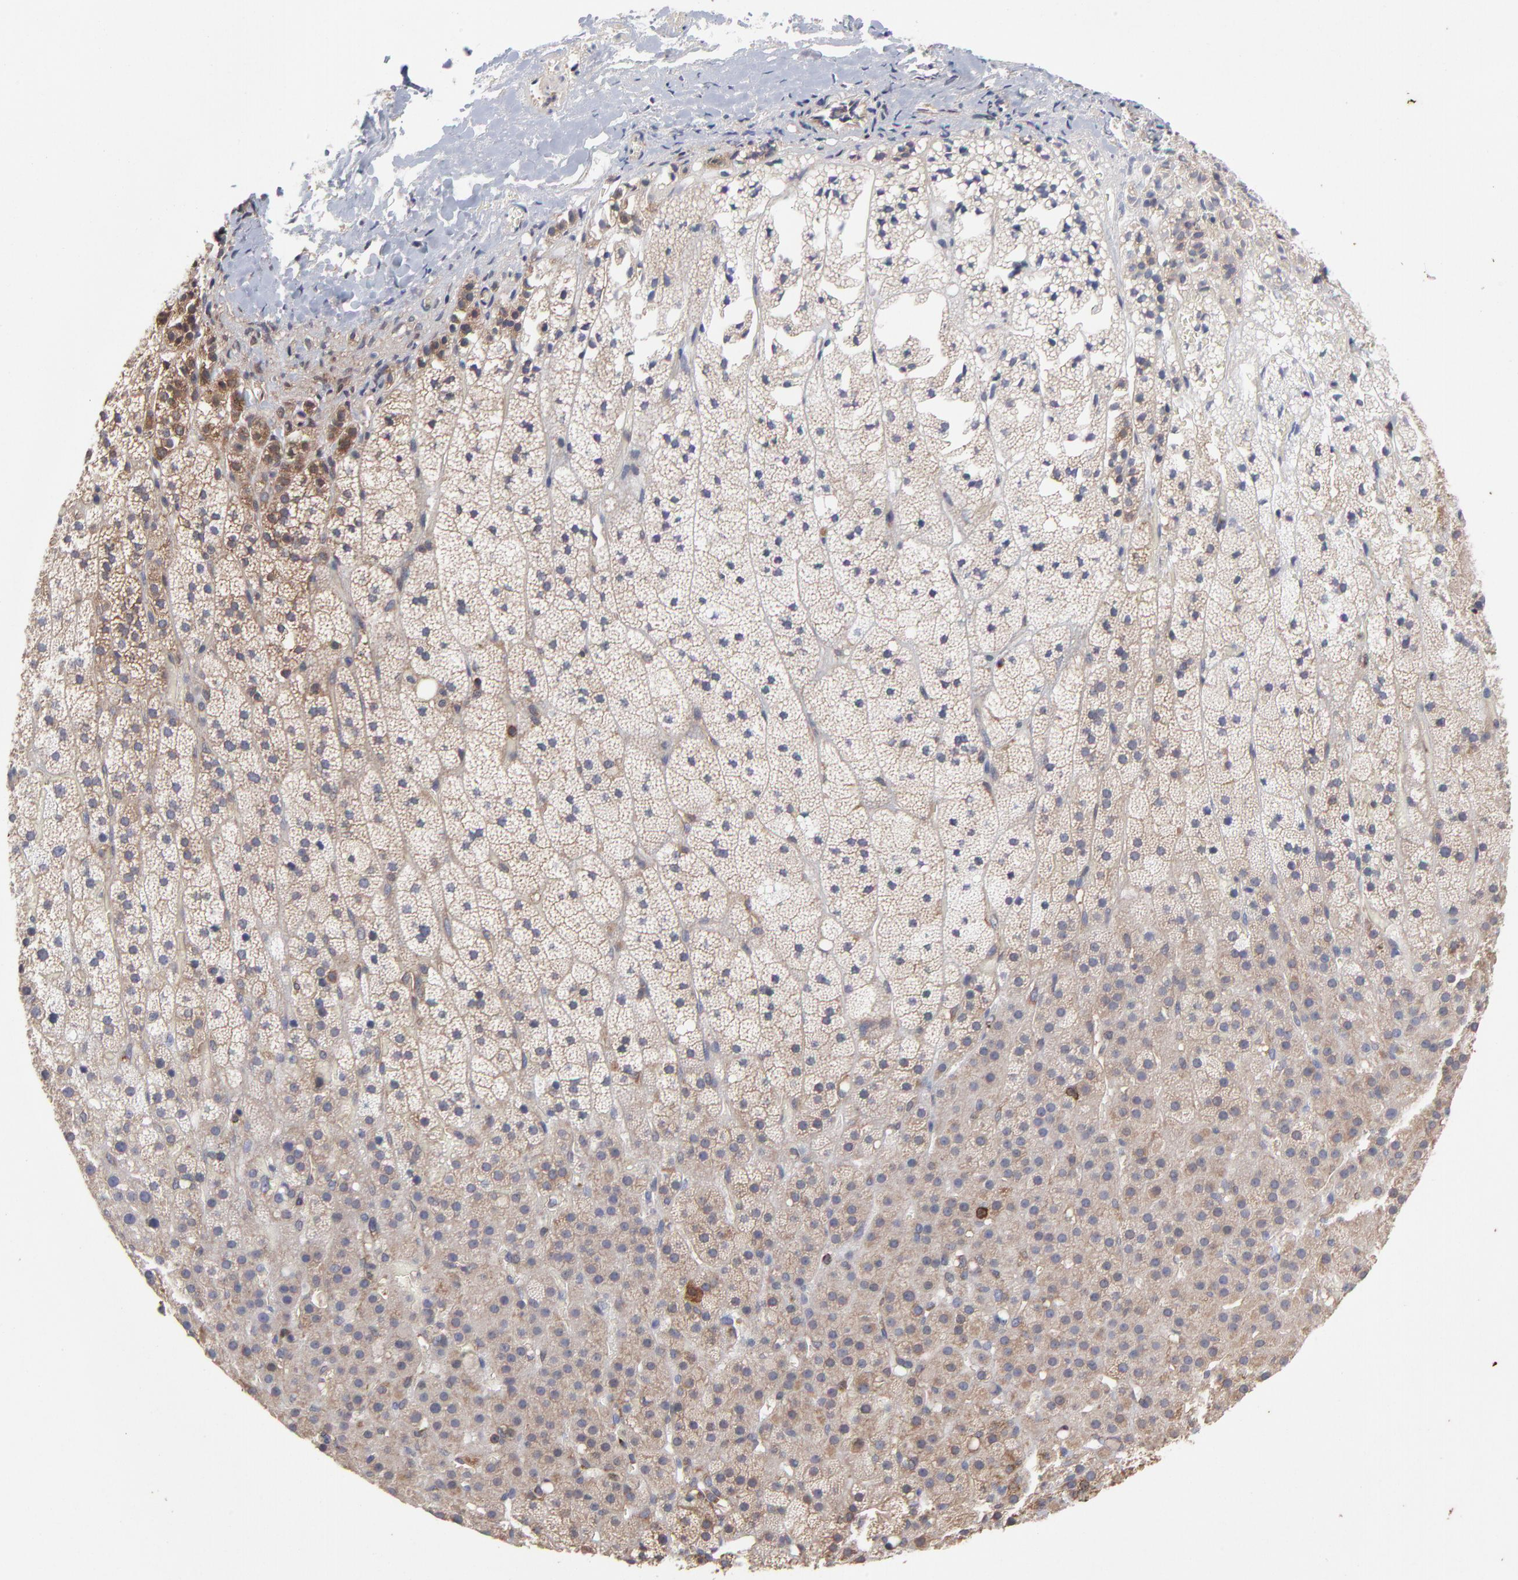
{"staining": {"intensity": "moderate", "quantity": ">75%", "location": "cytoplasmic/membranous"}, "tissue": "adrenal gland", "cell_type": "Glandular cells", "image_type": "normal", "snomed": [{"axis": "morphology", "description": "Normal tissue, NOS"}, {"axis": "topography", "description": "Adrenal gland"}], "caption": "The photomicrograph shows staining of unremarkable adrenal gland, revealing moderate cytoplasmic/membranous protein expression (brown color) within glandular cells. Immunohistochemistry stains the protein of interest in brown and the nuclei are stained blue.", "gene": "NFKBIA", "patient": {"sex": "male", "age": 35}}